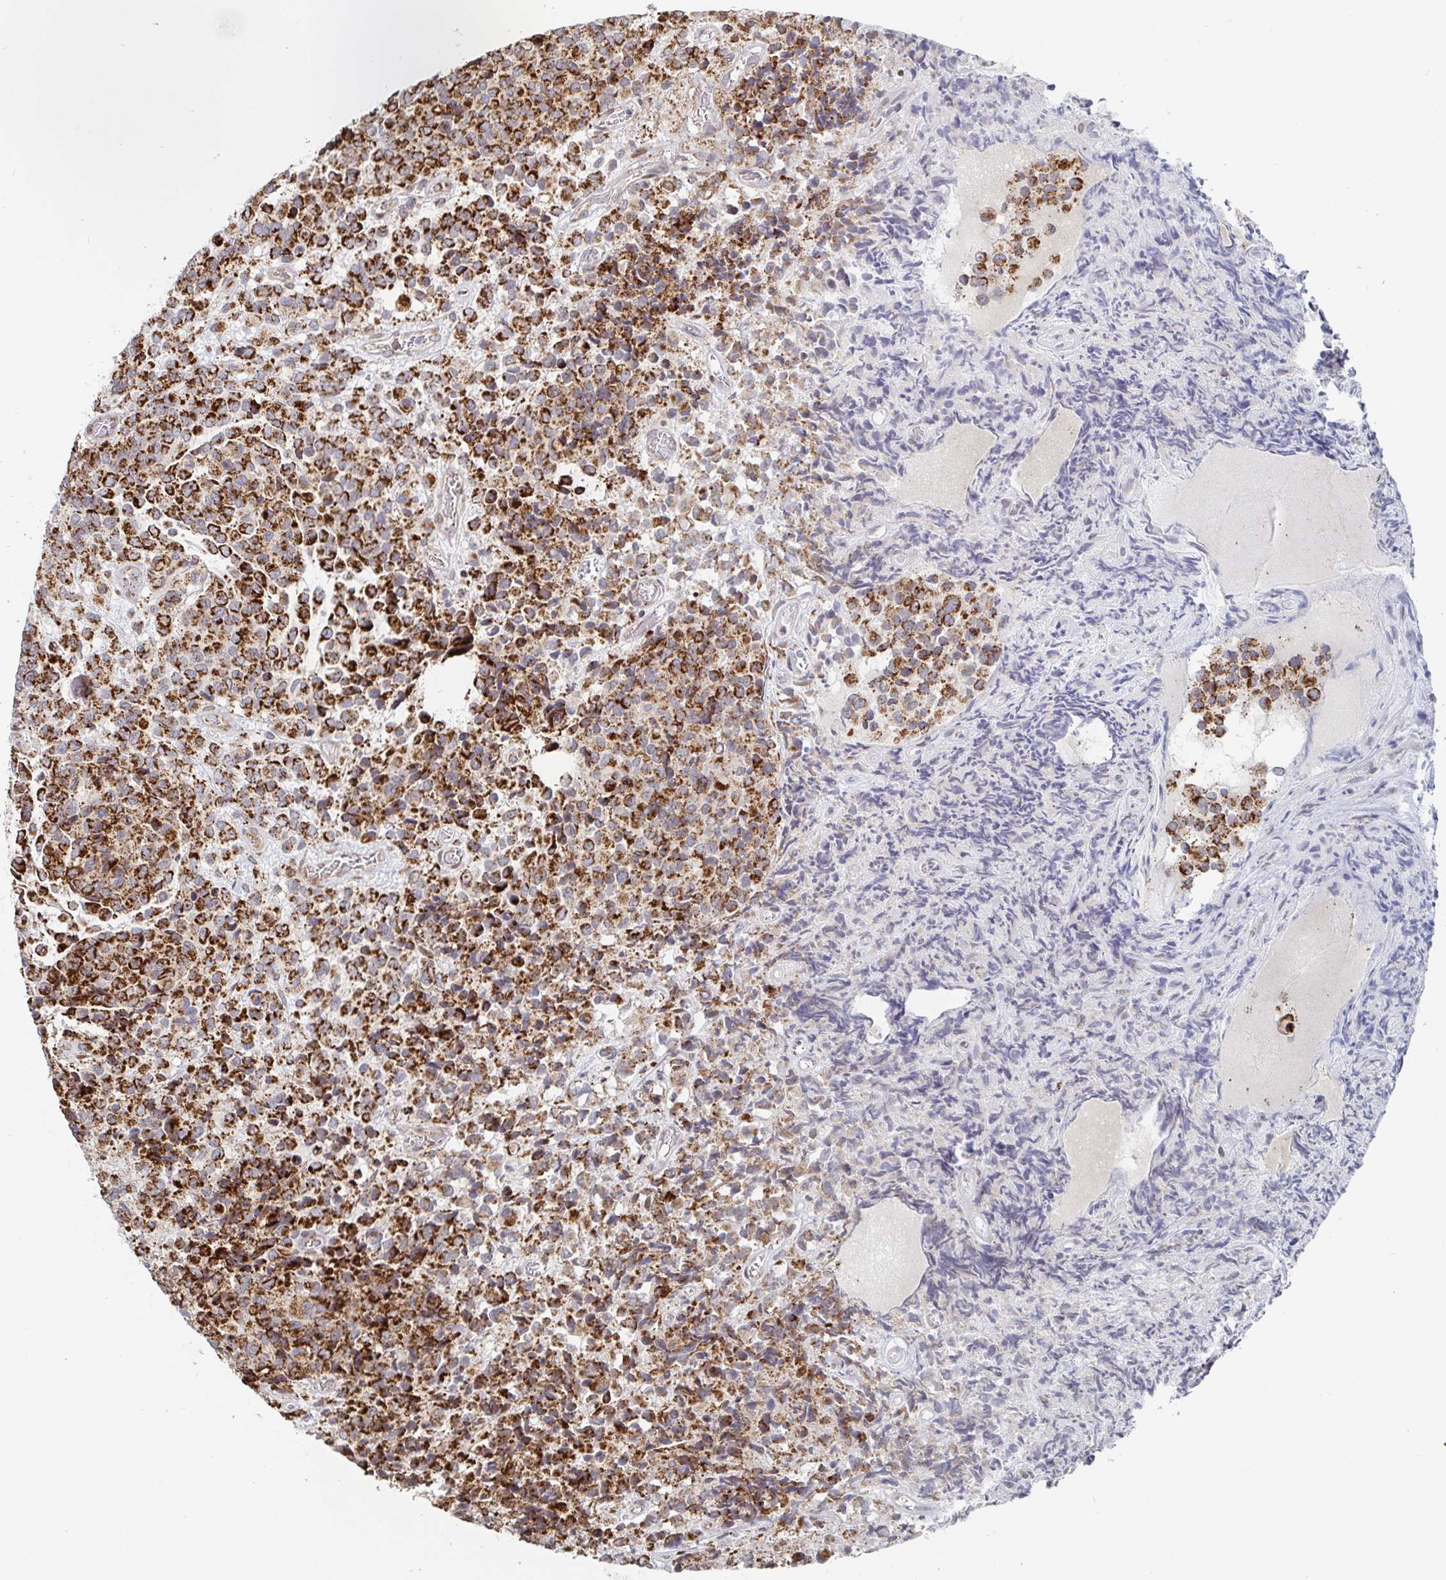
{"staining": {"intensity": "strong", "quantity": ">75%", "location": "cytoplasmic/membranous"}, "tissue": "glioma", "cell_type": "Tumor cells", "image_type": "cancer", "snomed": [{"axis": "morphology", "description": "Glioma, malignant, High grade"}, {"axis": "topography", "description": "Brain"}], "caption": "An immunohistochemistry (IHC) photomicrograph of tumor tissue is shown. Protein staining in brown highlights strong cytoplasmic/membranous positivity in malignant glioma (high-grade) within tumor cells. The protein of interest is shown in brown color, while the nuclei are stained blue.", "gene": "STARD8", "patient": {"sex": "male", "age": 39}}